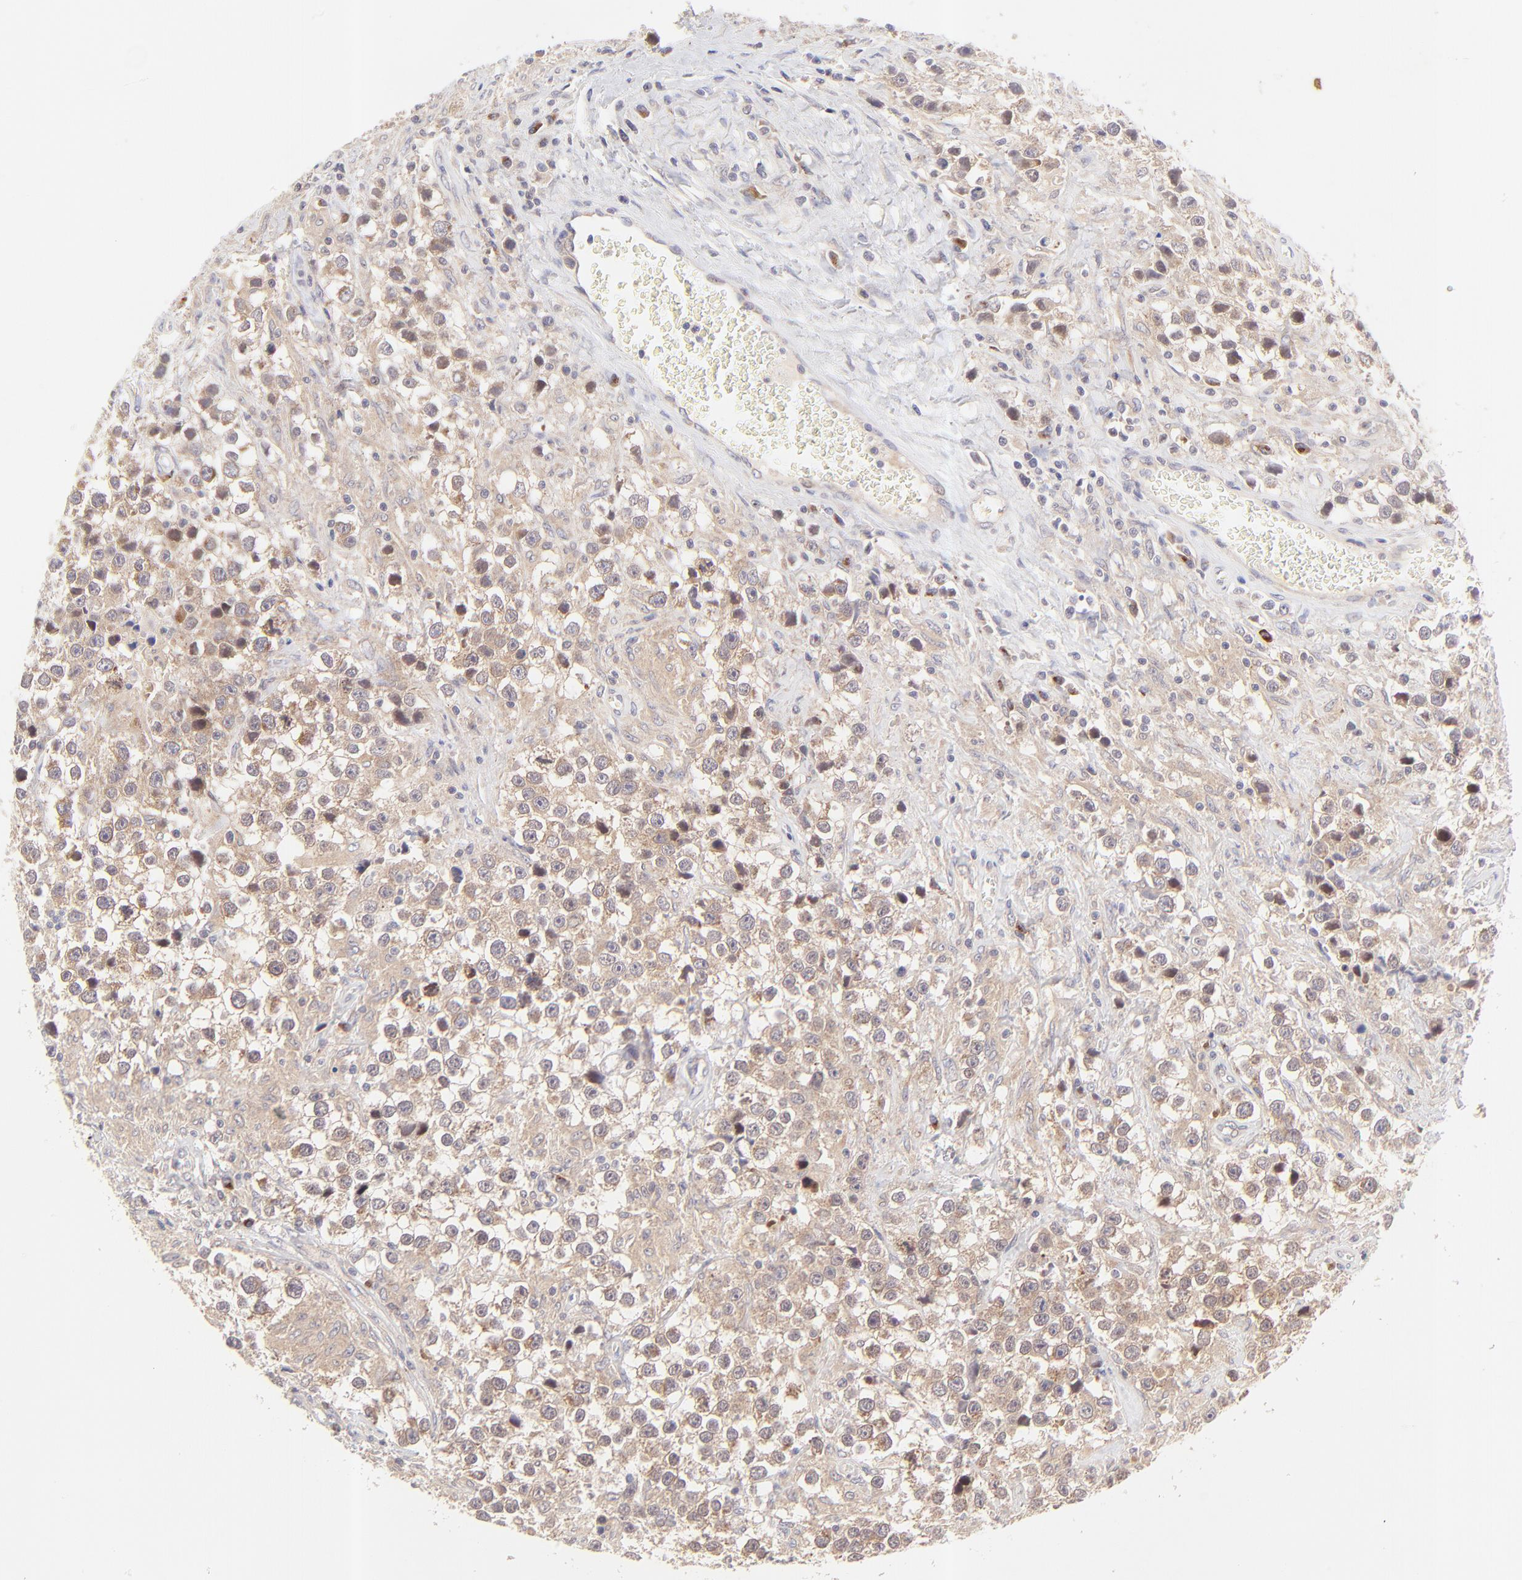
{"staining": {"intensity": "weak", "quantity": ">75%", "location": "cytoplasmic/membranous"}, "tissue": "testis cancer", "cell_type": "Tumor cells", "image_type": "cancer", "snomed": [{"axis": "morphology", "description": "Seminoma, NOS"}, {"axis": "topography", "description": "Testis"}], "caption": "Testis cancer (seminoma) was stained to show a protein in brown. There is low levels of weak cytoplasmic/membranous expression in approximately >75% of tumor cells.", "gene": "TNRC6B", "patient": {"sex": "male", "age": 43}}